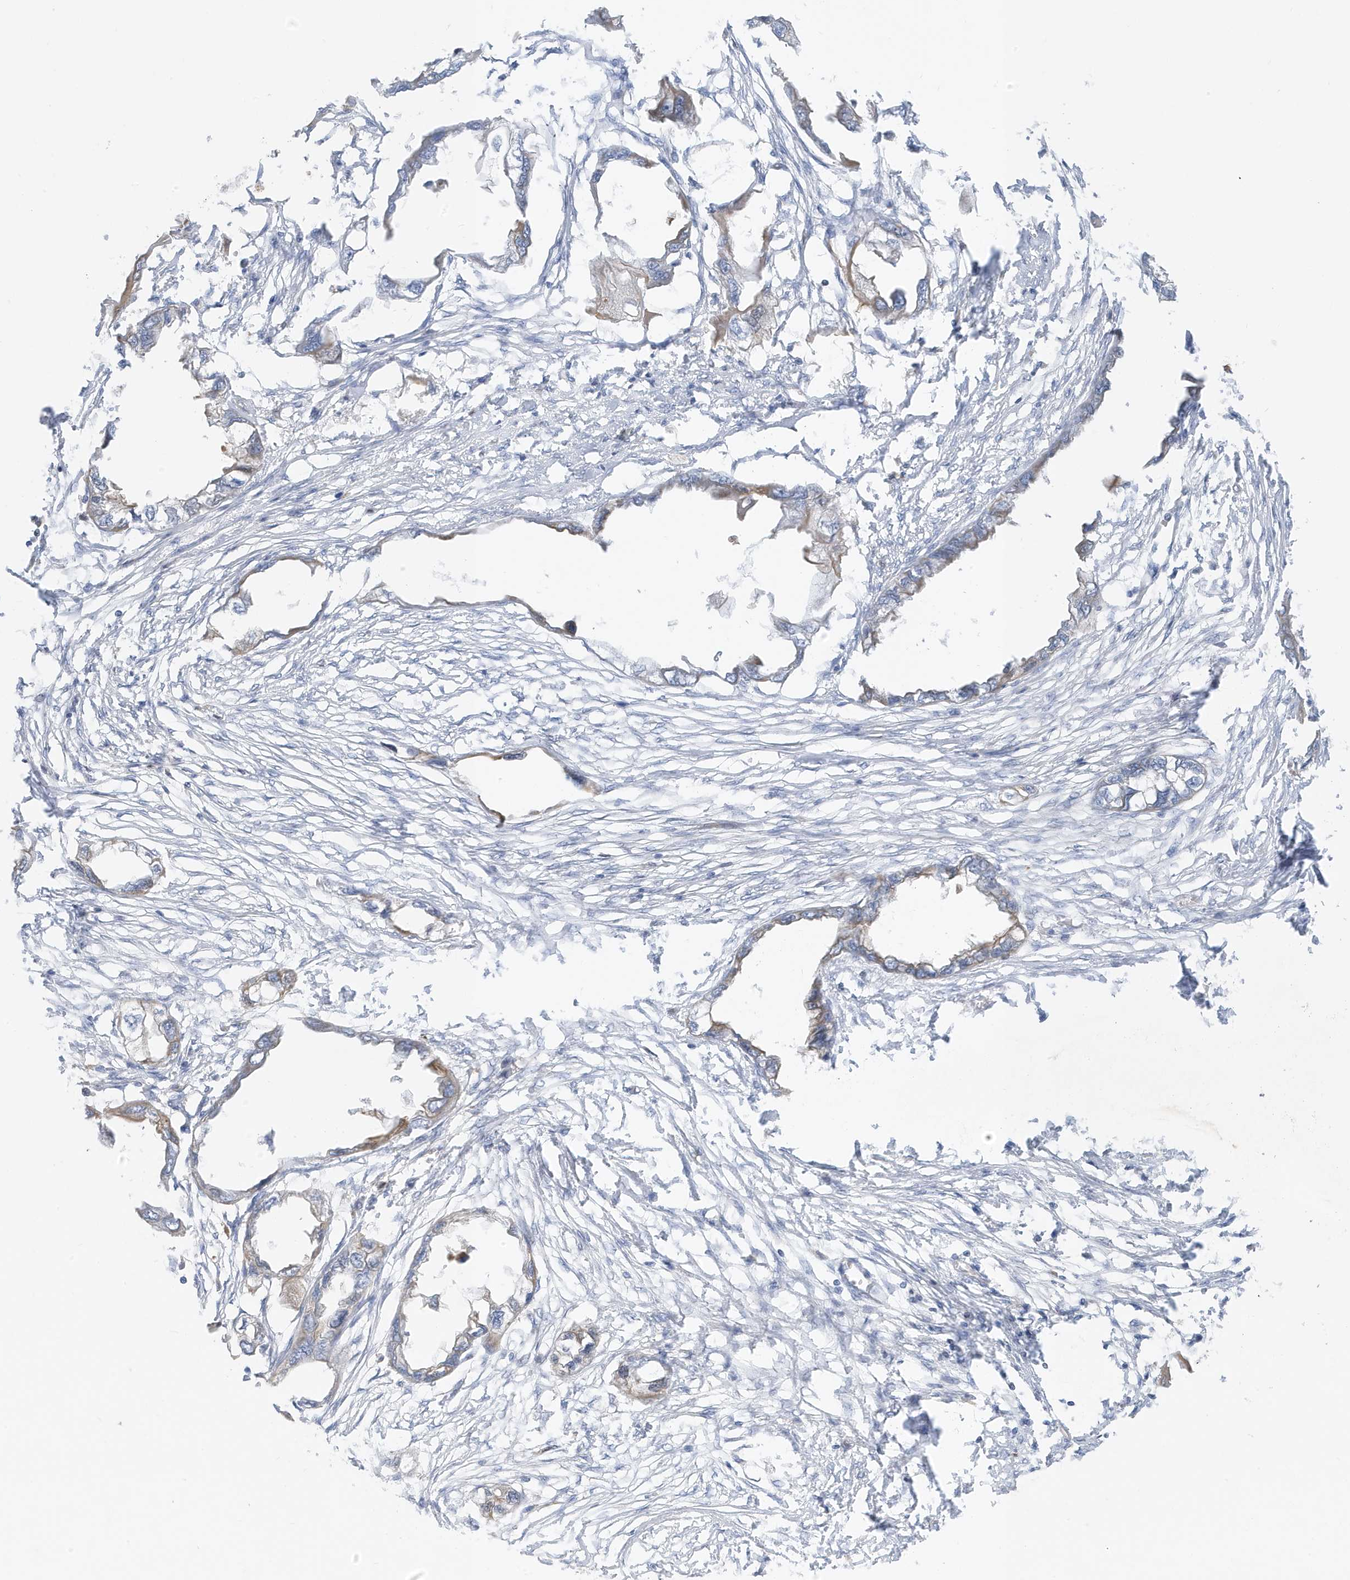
{"staining": {"intensity": "weak", "quantity": "<25%", "location": "cytoplasmic/membranous"}, "tissue": "endometrial cancer", "cell_type": "Tumor cells", "image_type": "cancer", "snomed": [{"axis": "morphology", "description": "Adenocarcinoma, NOS"}, {"axis": "morphology", "description": "Adenocarcinoma, metastatic, NOS"}, {"axis": "topography", "description": "Adipose tissue"}, {"axis": "topography", "description": "Endometrium"}], "caption": "The immunohistochemistry image has no significant positivity in tumor cells of metastatic adenocarcinoma (endometrial) tissue.", "gene": "ATP13A5", "patient": {"sex": "female", "age": 67}}